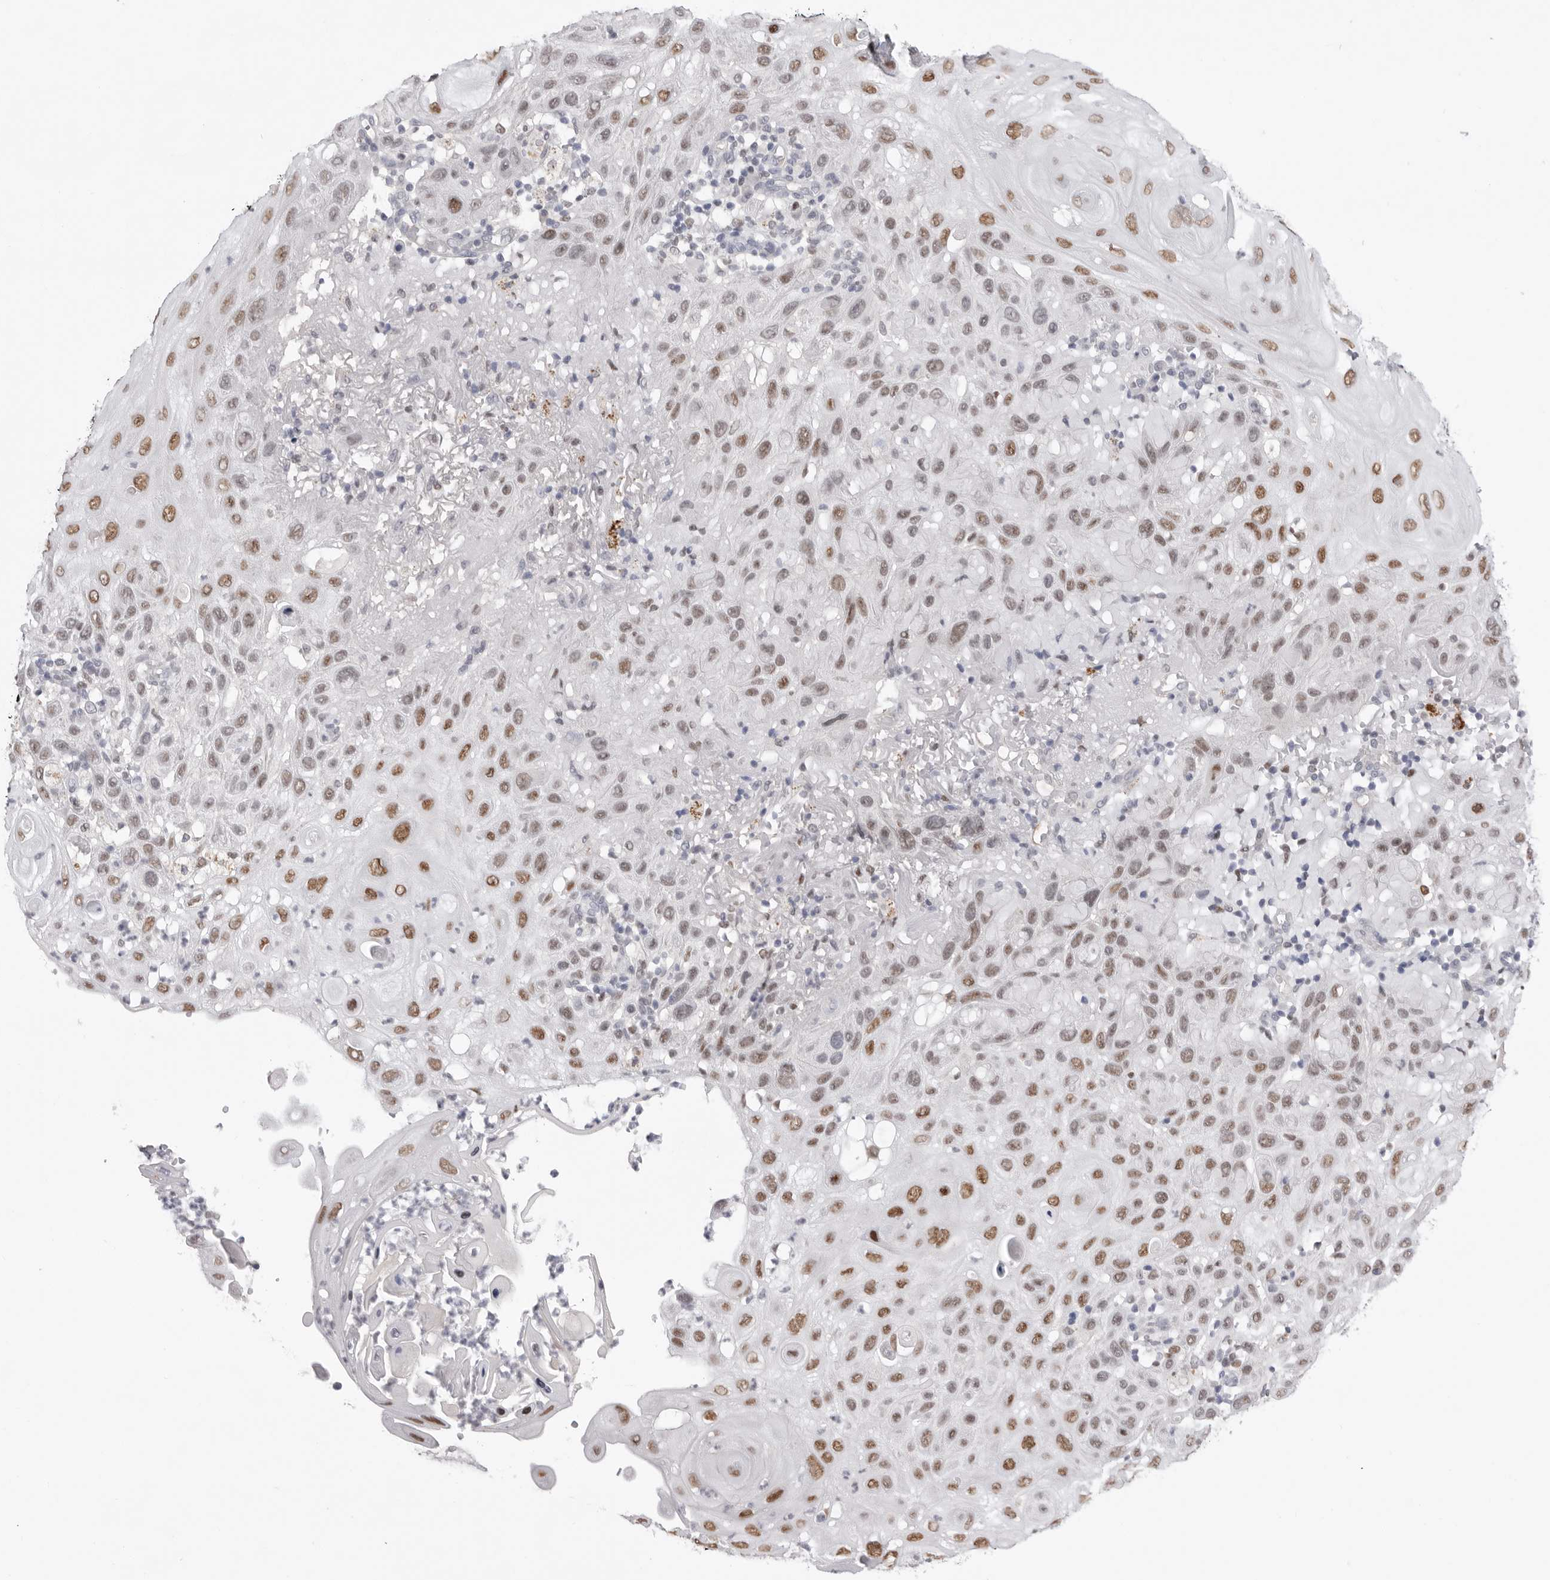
{"staining": {"intensity": "moderate", "quantity": ">75%", "location": "nuclear"}, "tissue": "skin cancer", "cell_type": "Tumor cells", "image_type": "cancer", "snomed": [{"axis": "morphology", "description": "Normal tissue, NOS"}, {"axis": "morphology", "description": "Squamous cell carcinoma, NOS"}, {"axis": "topography", "description": "Skin"}], "caption": "IHC (DAB (3,3'-diaminobenzidine)) staining of human skin cancer (squamous cell carcinoma) displays moderate nuclear protein expression in about >75% of tumor cells. The staining was performed using DAB to visualize the protein expression in brown, while the nuclei were stained in blue with hematoxylin (Magnification: 20x).", "gene": "ZBTB7B", "patient": {"sex": "female", "age": 96}}